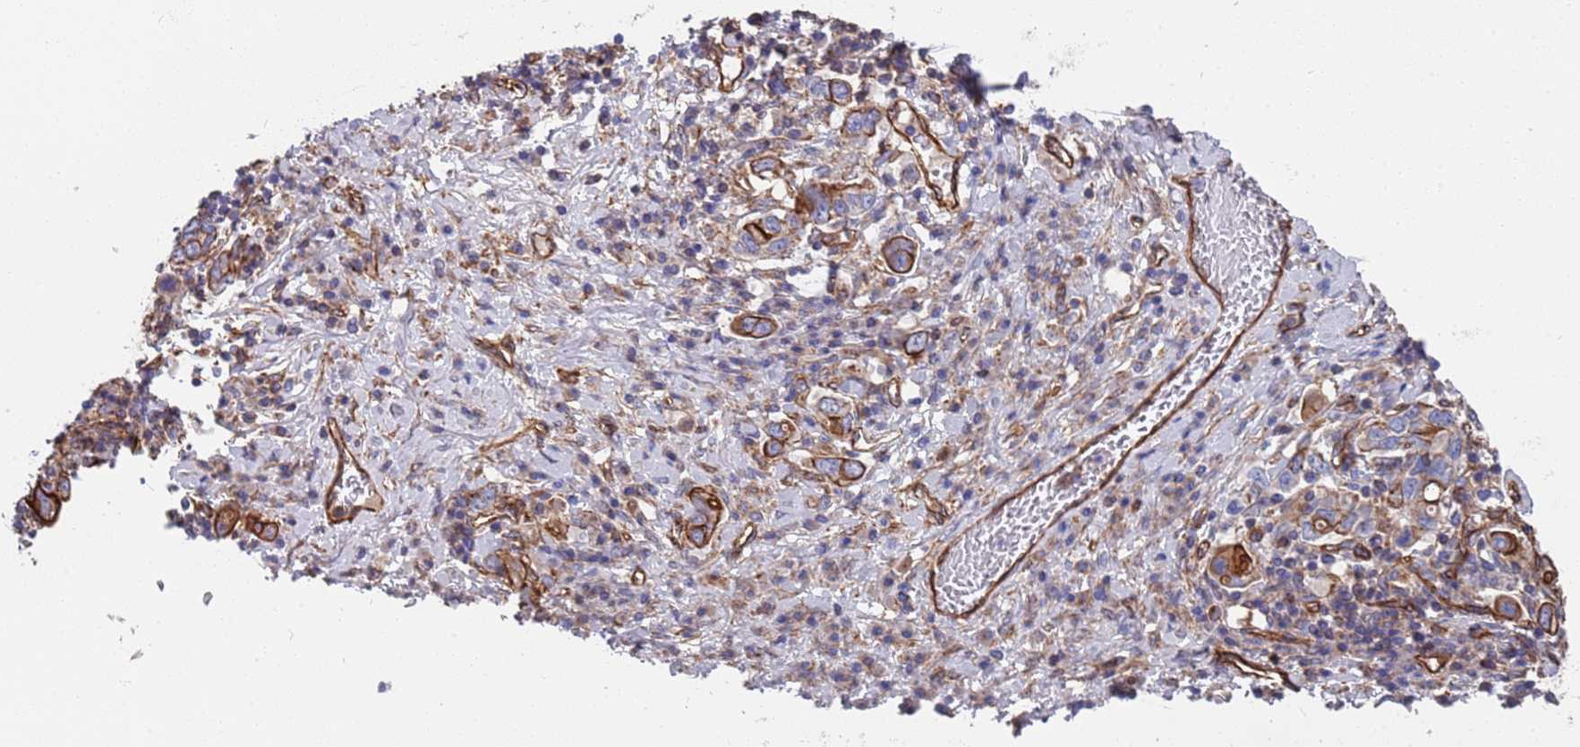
{"staining": {"intensity": "moderate", "quantity": ">75%", "location": "cytoplasmic/membranous"}, "tissue": "stomach cancer", "cell_type": "Tumor cells", "image_type": "cancer", "snomed": [{"axis": "morphology", "description": "Adenocarcinoma, NOS"}, {"axis": "topography", "description": "Stomach, upper"}, {"axis": "topography", "description": "Stomach"}], "caption": "Stomach cancer was stained to show a protein in brown. There is medium levels of moderate cytoplasmic/membranous positivity in about >75% of tumor cells. The protein of interest is shown in brown color, while the nuclei are stained blue.", "gene": "JAKMIP2", "patient": {"sex": "male", "age": 62}}